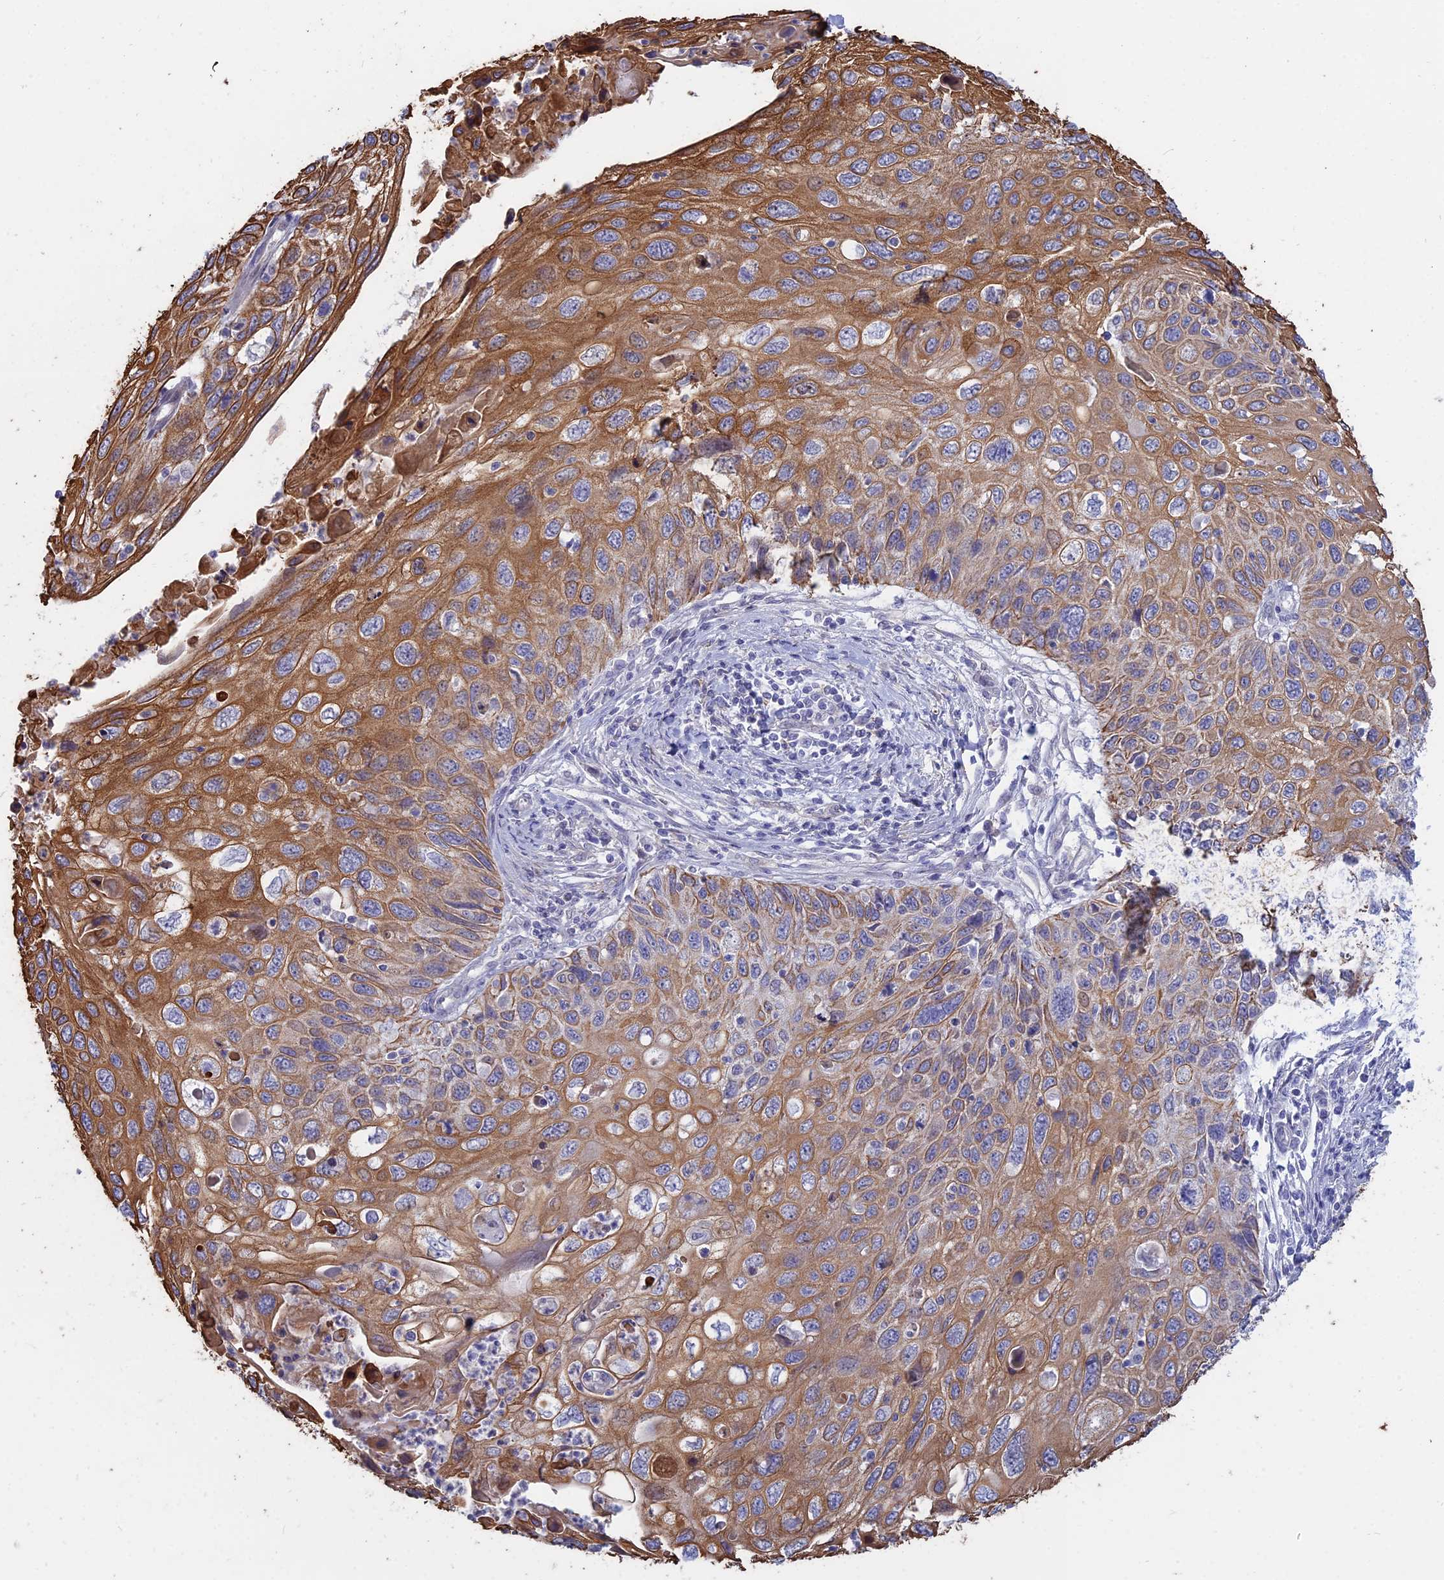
{"staining": {"intensity": "moderate", "quantity": "25%-75%", "location": "cytoplasmic/membranous"}, "tissue": "cervical cancer", "cell_type": "Tumor cells", "image_type": "cancer", "snomed": [{"axis": "morphology", "description": "Squamous cell carcinoma, NOS"}, {"axis": "topography", "description": "Cervix"}], "caption": "Protein expression analysis of cervical cancer reveals moderate cytoplasmic/membranous positivity in approximately 25%-75% of tumor cells.", "gene": "MYO5B", "patient": {"sex": "female", "age": 70}}